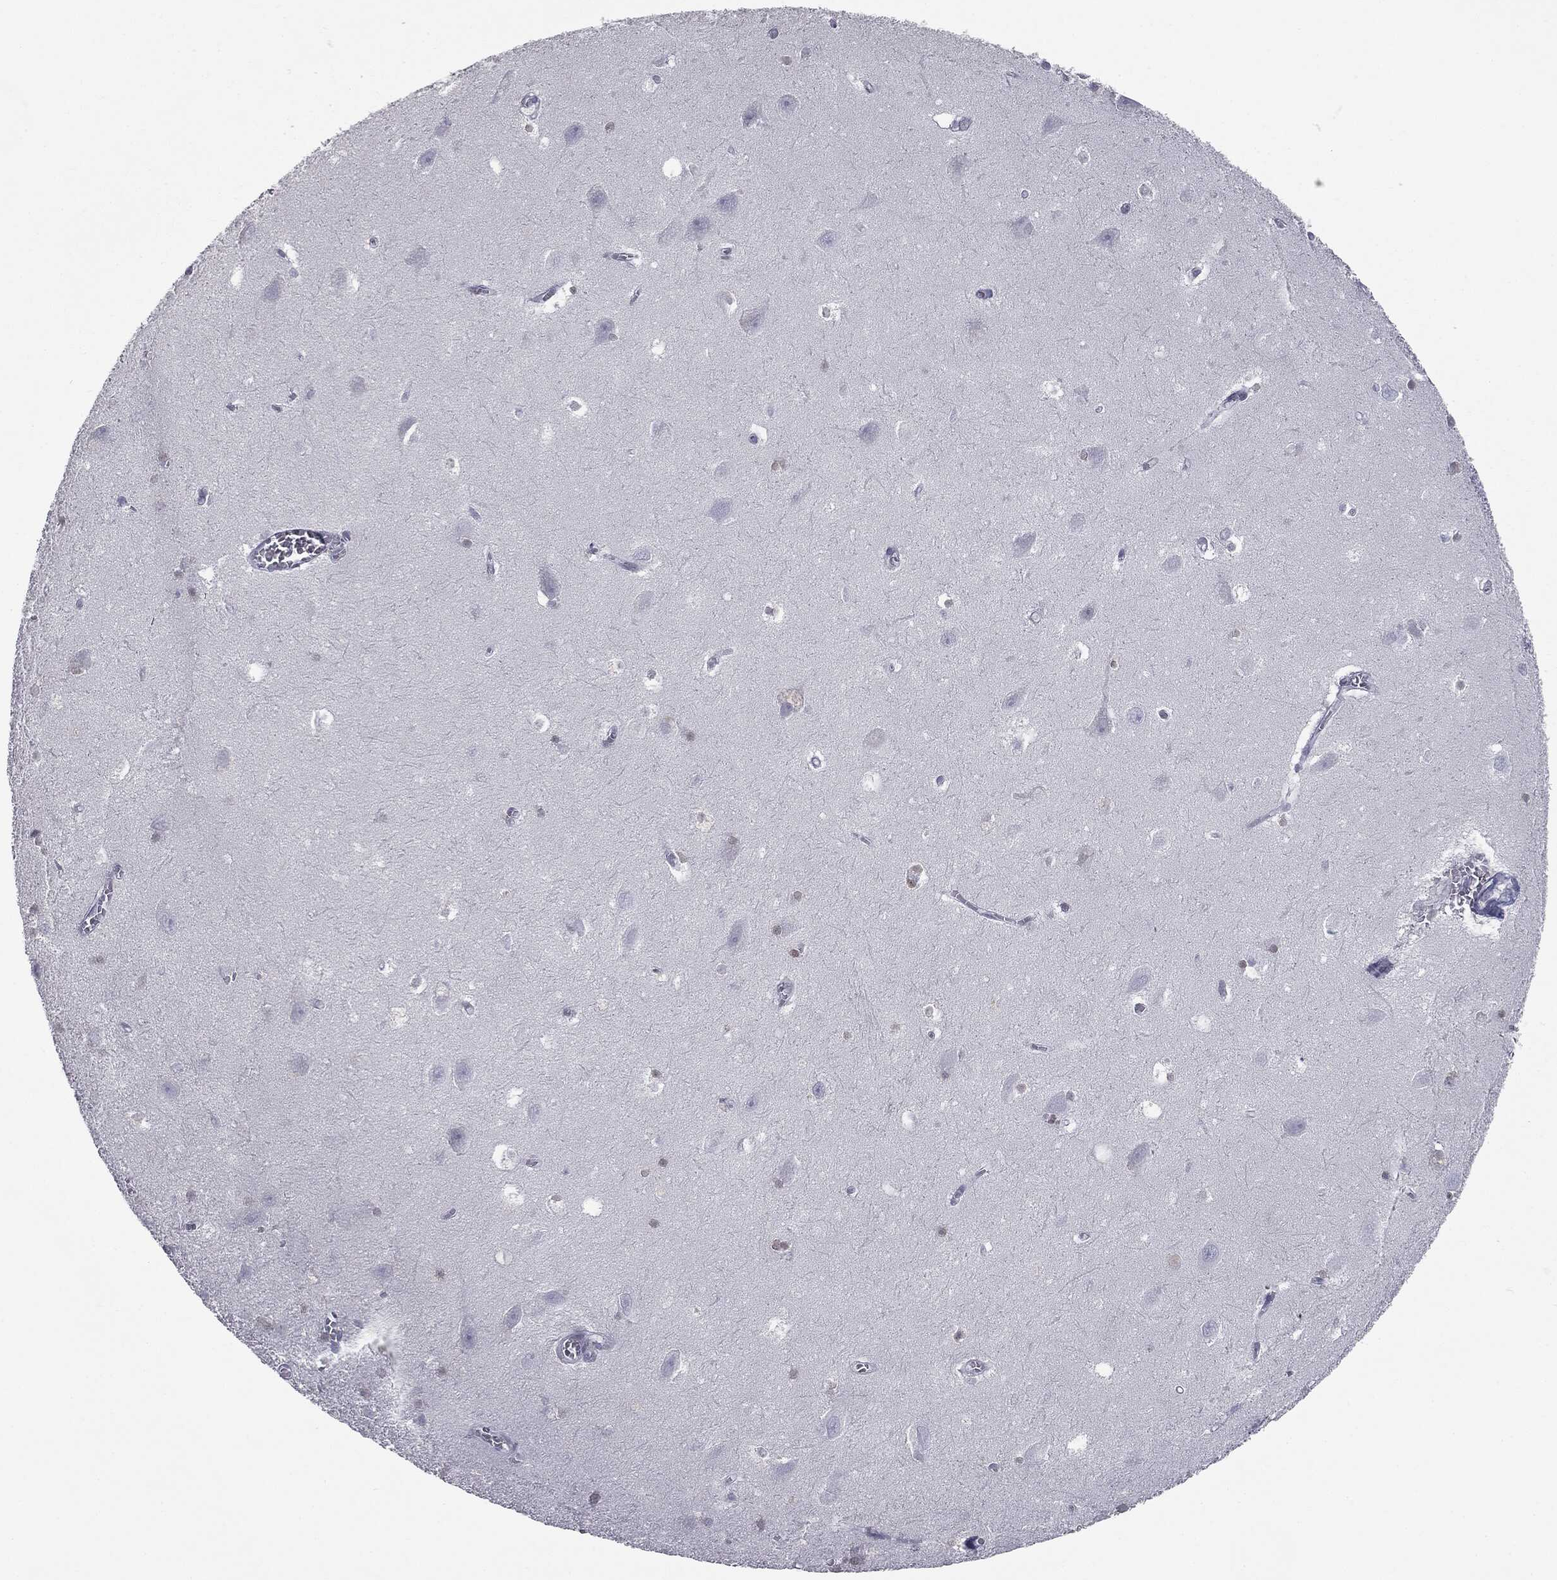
{"staining": {"intensity": "weak", "quantity": "25%-75%", "location": "nuclear"}, "tissue": "hippocampus", "cell_type": "Glial cells", "image_type": "normal", "snomed": [{"axis": "morphology", "description": "Normal tissue, NOS"}, {"axis": "topography", "description": "Hippocampus"}], "caption": "The photomicrograph shows staining of unremarkable hippocampus, revealing weak nuclear protein expression (brown color) within glial cells. The protein is stained brown, and the nuclei are stained in blue (DAB IHC with brightfield microscopy, high magnification).", "gene": "ALDOB", "patient": {"sex": "female", "age": 64}}